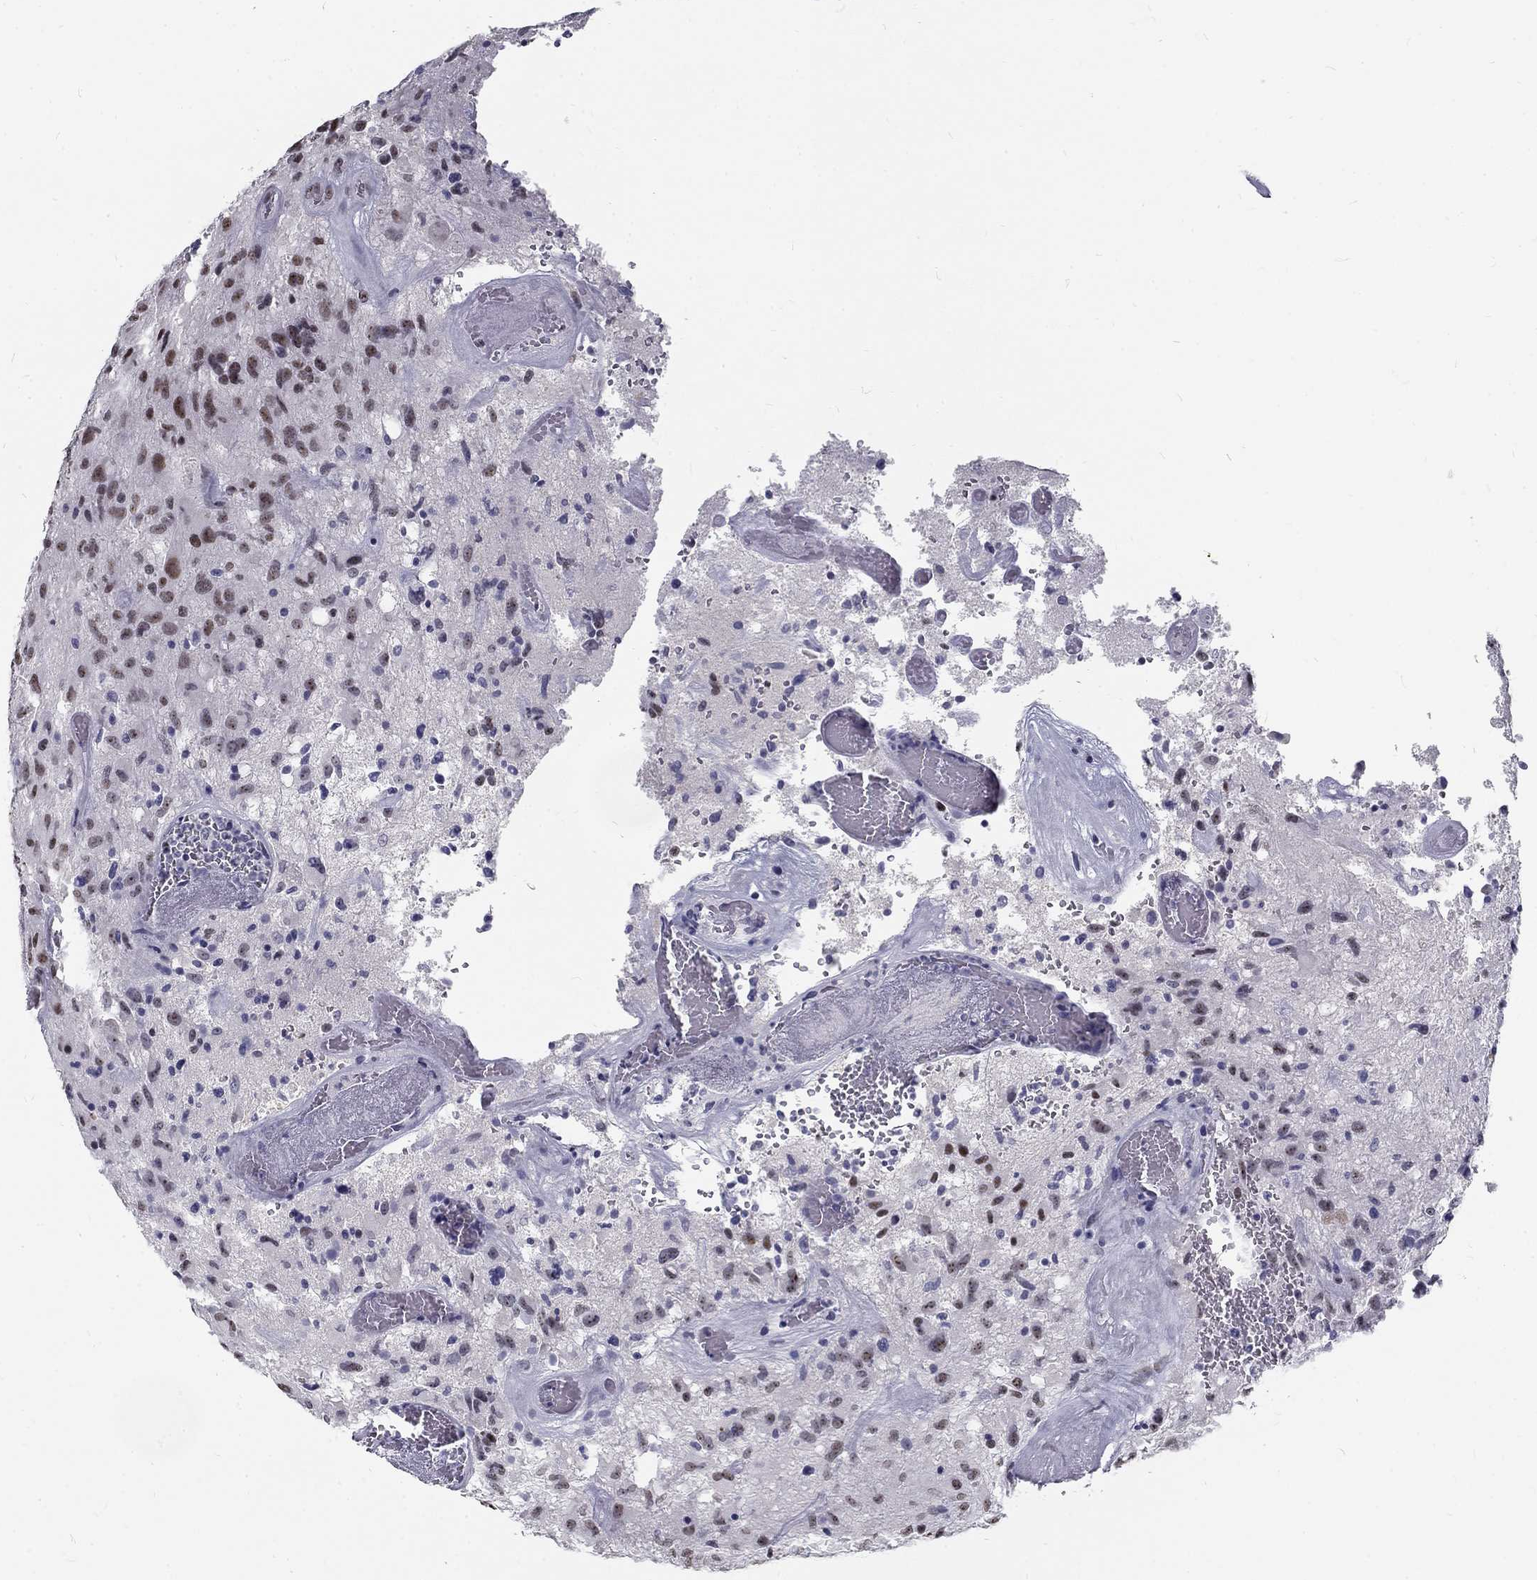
{"staining": {"intensity": "moderate", "quantity": "<25%", "location": "nuclear"}, "tissue": "glioma", "cell_type": "Tumor cells", "image_type": "cancer", "snomed": [{"axis": "morphology", "description": "Glioma, malignant, NOS"}, {"axis": "morphology", "description": "Glioma, malignant, High grade"}, {"axis": "topography", "description": "Brain"}], "caption": "Immunohistochemistry (IHC) (DAB) staining of human malignant glioma (high-grade) demonstrates moderate nuclear protein expression in approximately <25% of tumor cells.", "gene": "SNORC", "patient": {"sex": "female", "age": 71}}